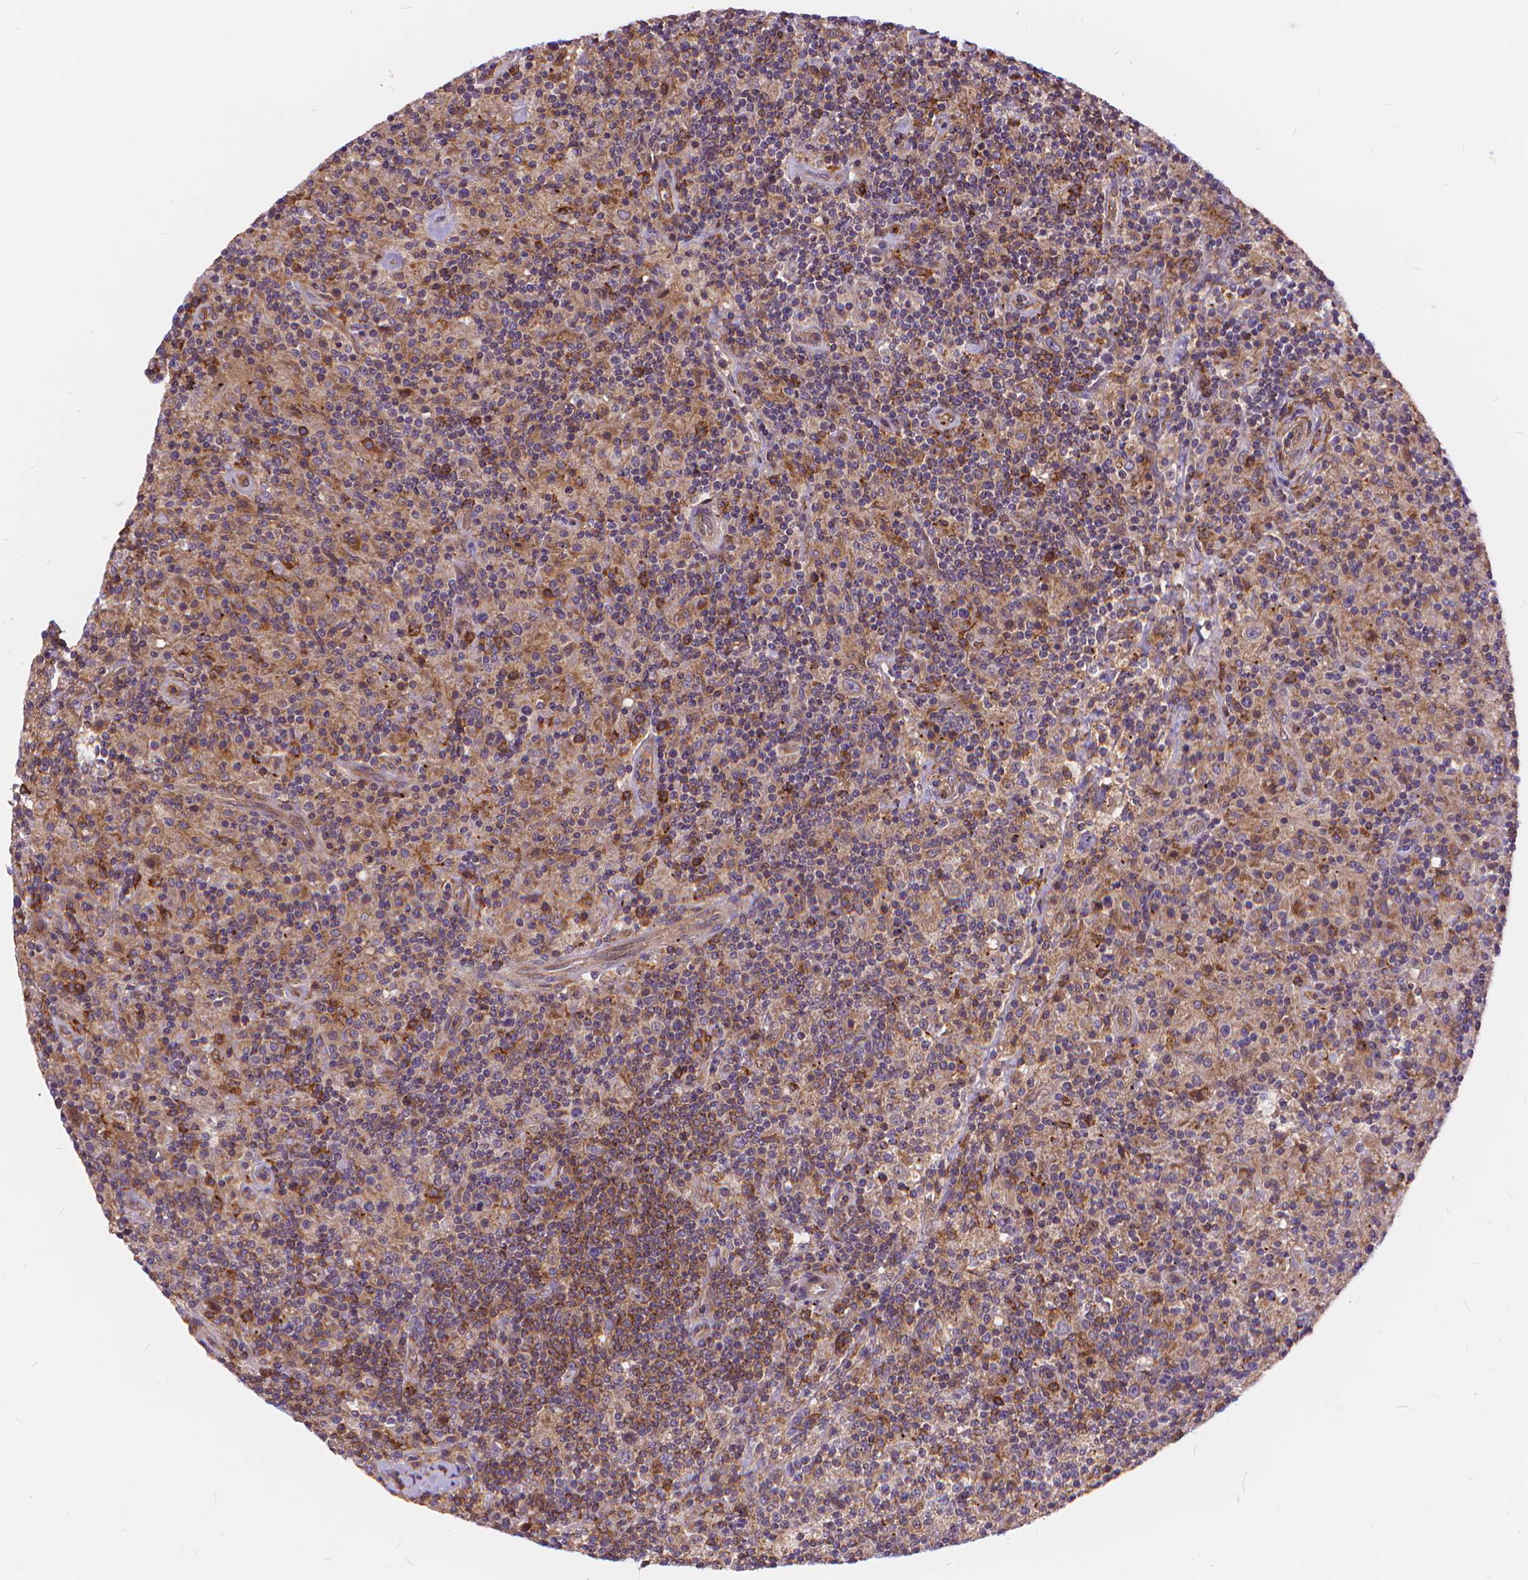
{"staining": {"intensity": "moderate", "quantity": ">75%", "location": "cytoplasmic/membranous"}, "tissue": "lymphoma", "cell_type": "Tumor cells", "image_type": "cancer", "snomed": [{"axis": "morphology", "description": "Hodgkin's disease, NOS"}, {"axis": "topography", "description": "Lymph node"}], "caption": "Hodgkin's disease tissue demonstrates moderate cytoplasmic/membranous positivity in about >75% of tumor cells", "gene": "ARAP1", "patient": {"sex": "male", "age": 70}}